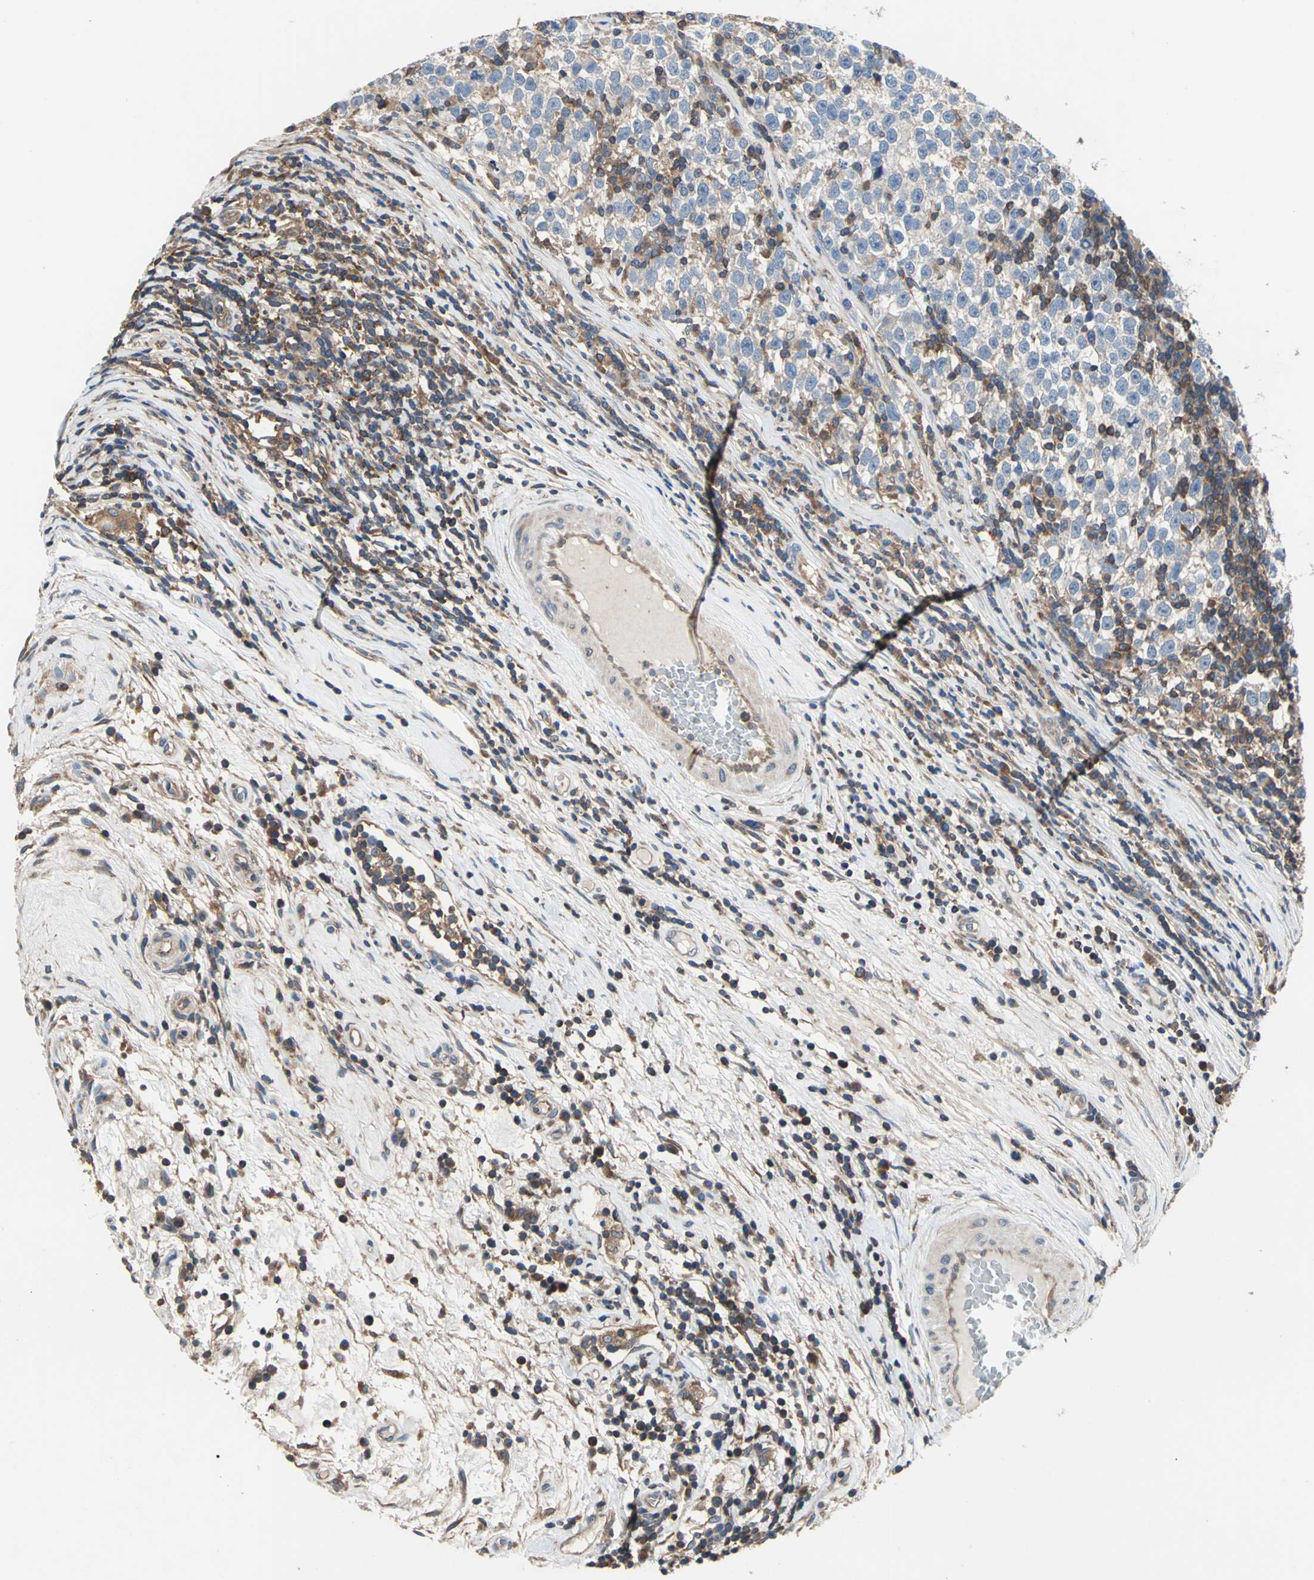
{"staining": {"intensity": "weak", "quantity": "25%-75%", "location": "cytoplasmic/membranous"}, "tissue": "testis cancer", "cell_type": "Tumor cells", "image_type": "cancer", "snomed": [{"axis": "morphology", "description": "Seminoma, NOS"}, {"axis": "topography", "description": "Testis"}], "caption": "Tumor cells exhibit low levels of weak cytoplasmic/membranous staining in approximately 25%-75% of cells in testis cancer. The staining is performed using DAB (3,3'-diaminobenzidine) brown chromogen to label protein expression. The nuclei are counter-stained blue using hematoxylin.", "gene": "CAPN1", "patient": {"sex": "male", "age": 43}}